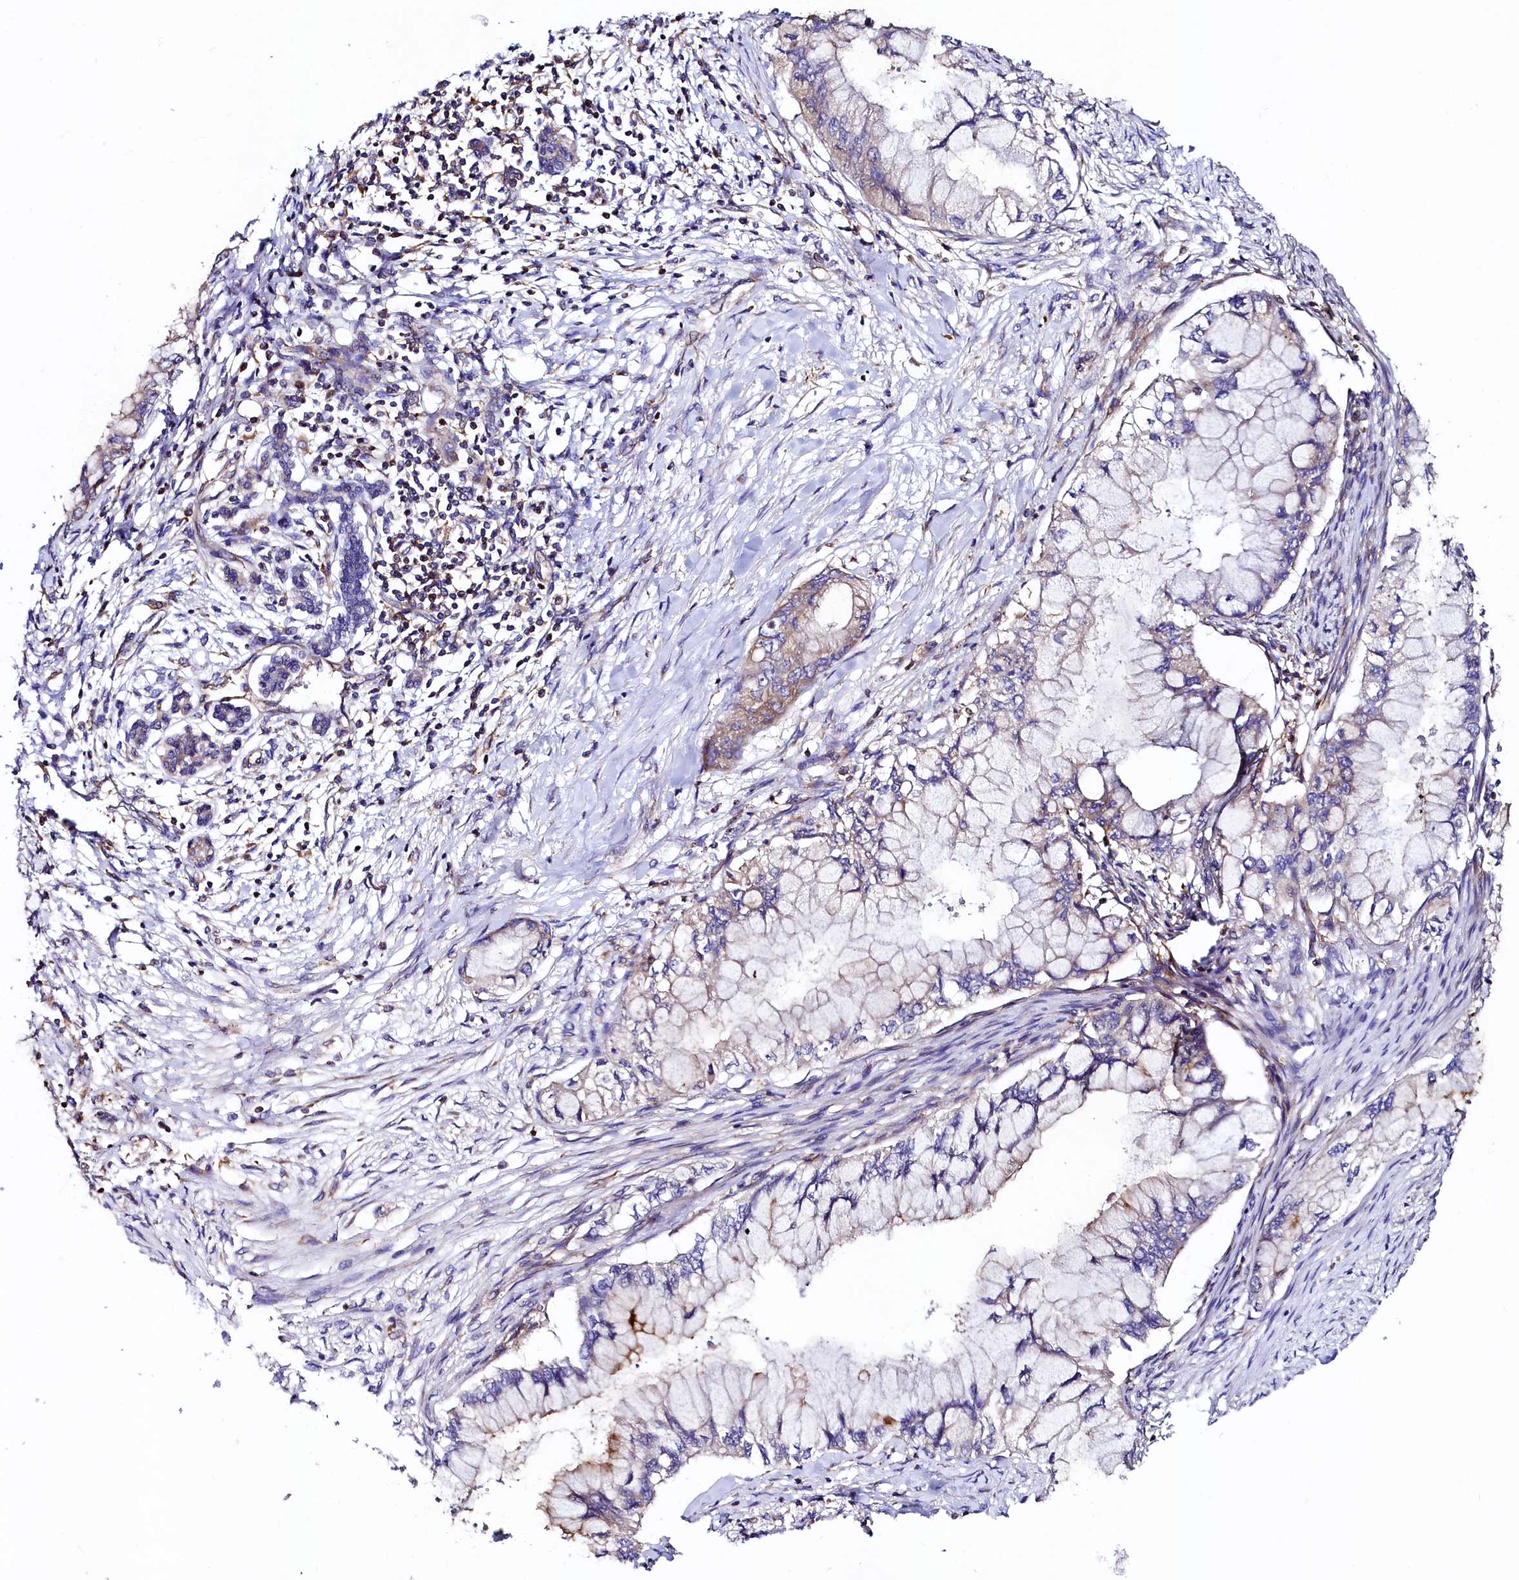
{"staining": {"intensity": "weak", "quantity": "<25%", "location": "cytoplasmic/membranous"}, "tissue": "pancreatic cancer", "cell_type": "Tumor cells", "image_type": "cancer", "snomed": [{"axis": "morphology", "description": "Adenocarcinoma, NOS"}, {"axis": "topography", "description": "Pancreas"}], "caption": "DAB (3,3'-diaminobenzidine) immunohistochemical staining of human pancreatic cancer exhibits no significant positivity in tumor cells. (DAB immunohistochemistry (IHC), high magnification).", "gene": "KLHDC4", "patient": {"sex": "male", "age": 48}}